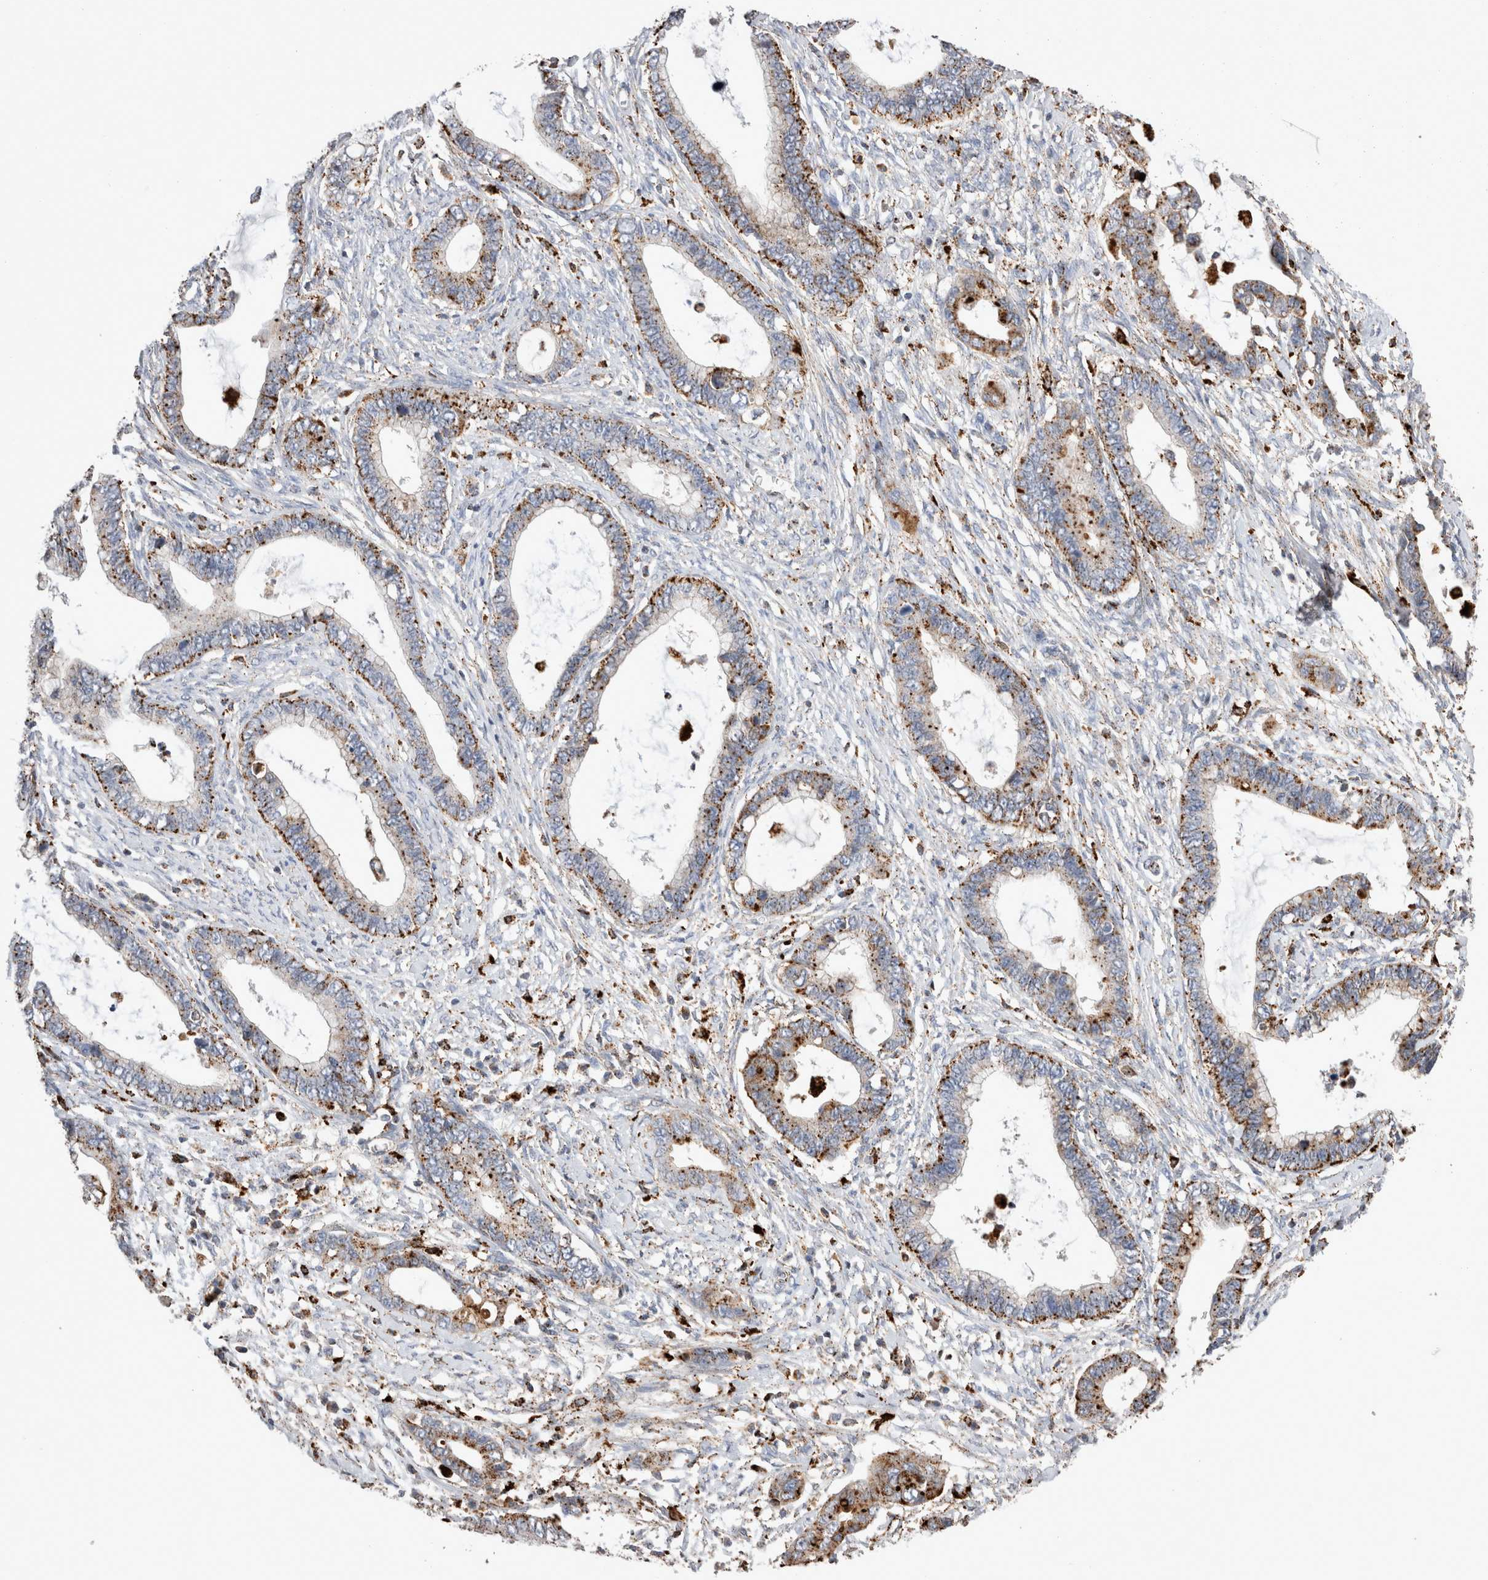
{"staining": {"intensity": "moderate", "quantity": ">75%", "location": "cytoplasmic/membranous"}, "tissue": "cervical cancer", "cell_type": "Tumor cells", "image_type": "cancer", "snomed": [{"axis": "morphology", "description": "Adenocarcinoma, NOS"}, {"axis": "topography", "description": "Cervix"}], "caption": "About >75% of tumor cells in cervical cancer (adenocarcinoma) show moderate cytoplasmic/membranous protein positivity as visualized by brown immunohistochemical staining.", "gene": "CTSA", "patient": {"sex": "female", "age": 44}}